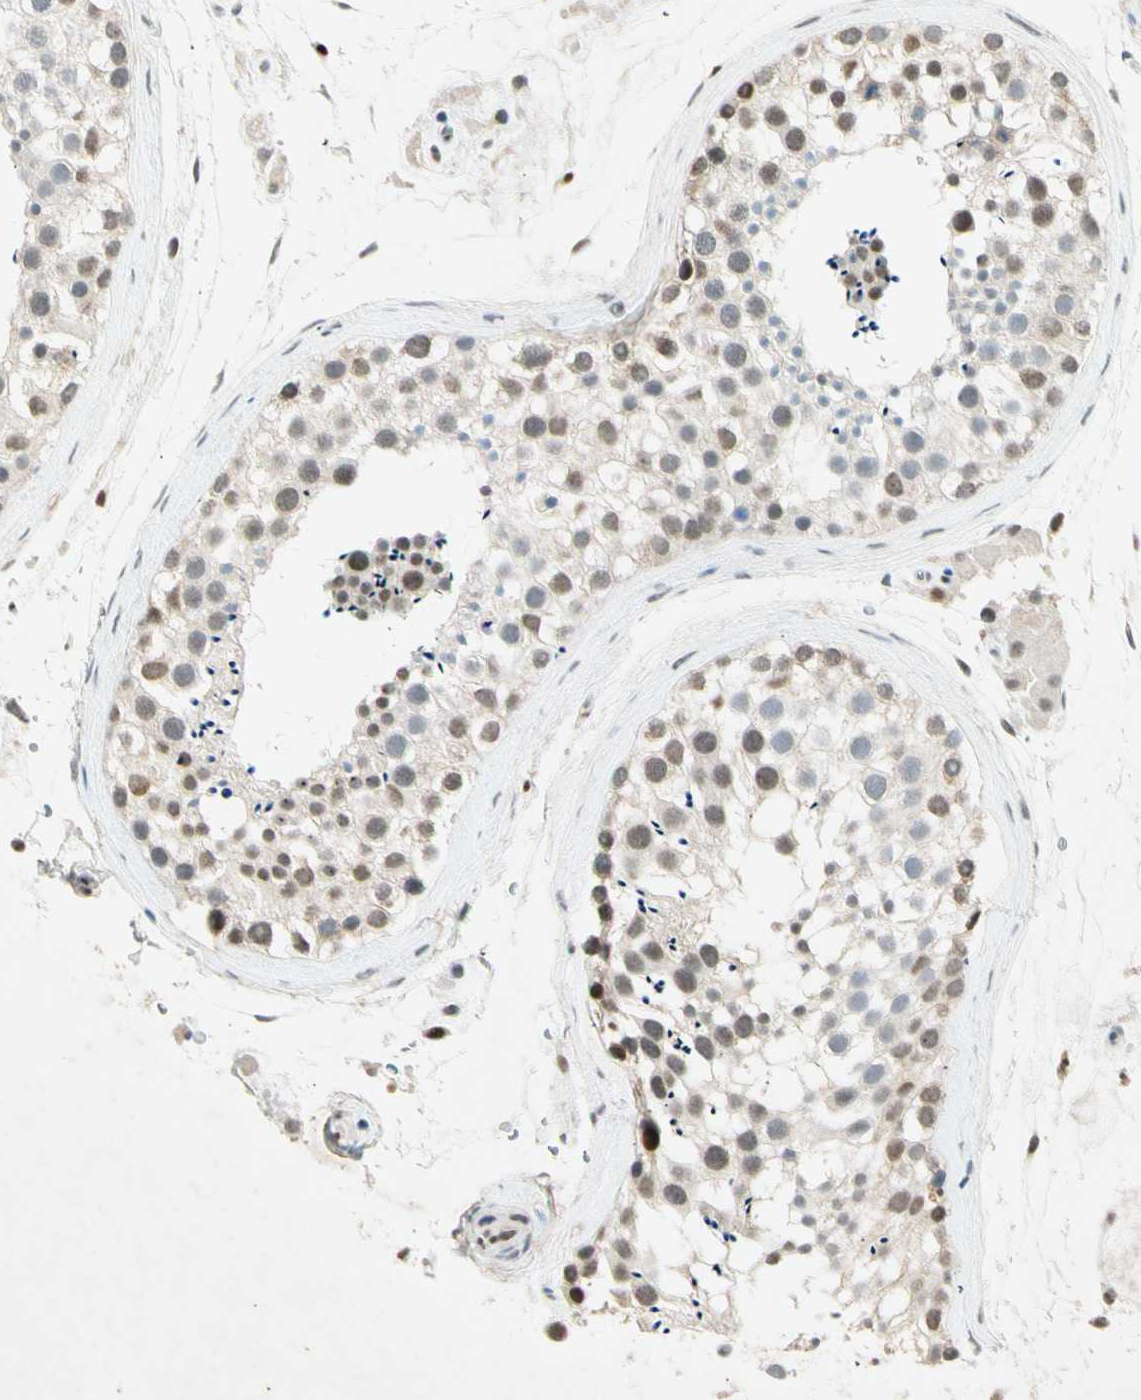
{"staining": {"intensity": "strong", "quantity": "<25%", "location": "nuclear"}, "tissue": "testis", "cell_type": "Cells in seminiferous ducts", "image_type": "normal", "snomed": [{"axis": "morphology", "description": "Normal tissue, NOS"}, {"axis": "topography", "description": "Testis"}], "caption": "Cells in seminiferous ducts exhibit medium levels of strong nuclear staining in approximately <25% of cells in normal human testis. (DAB = brown stain, brightfield microscopy at high magnification).", "gene": "RNF43", "patient": {"sex": "male", "age": 46}}